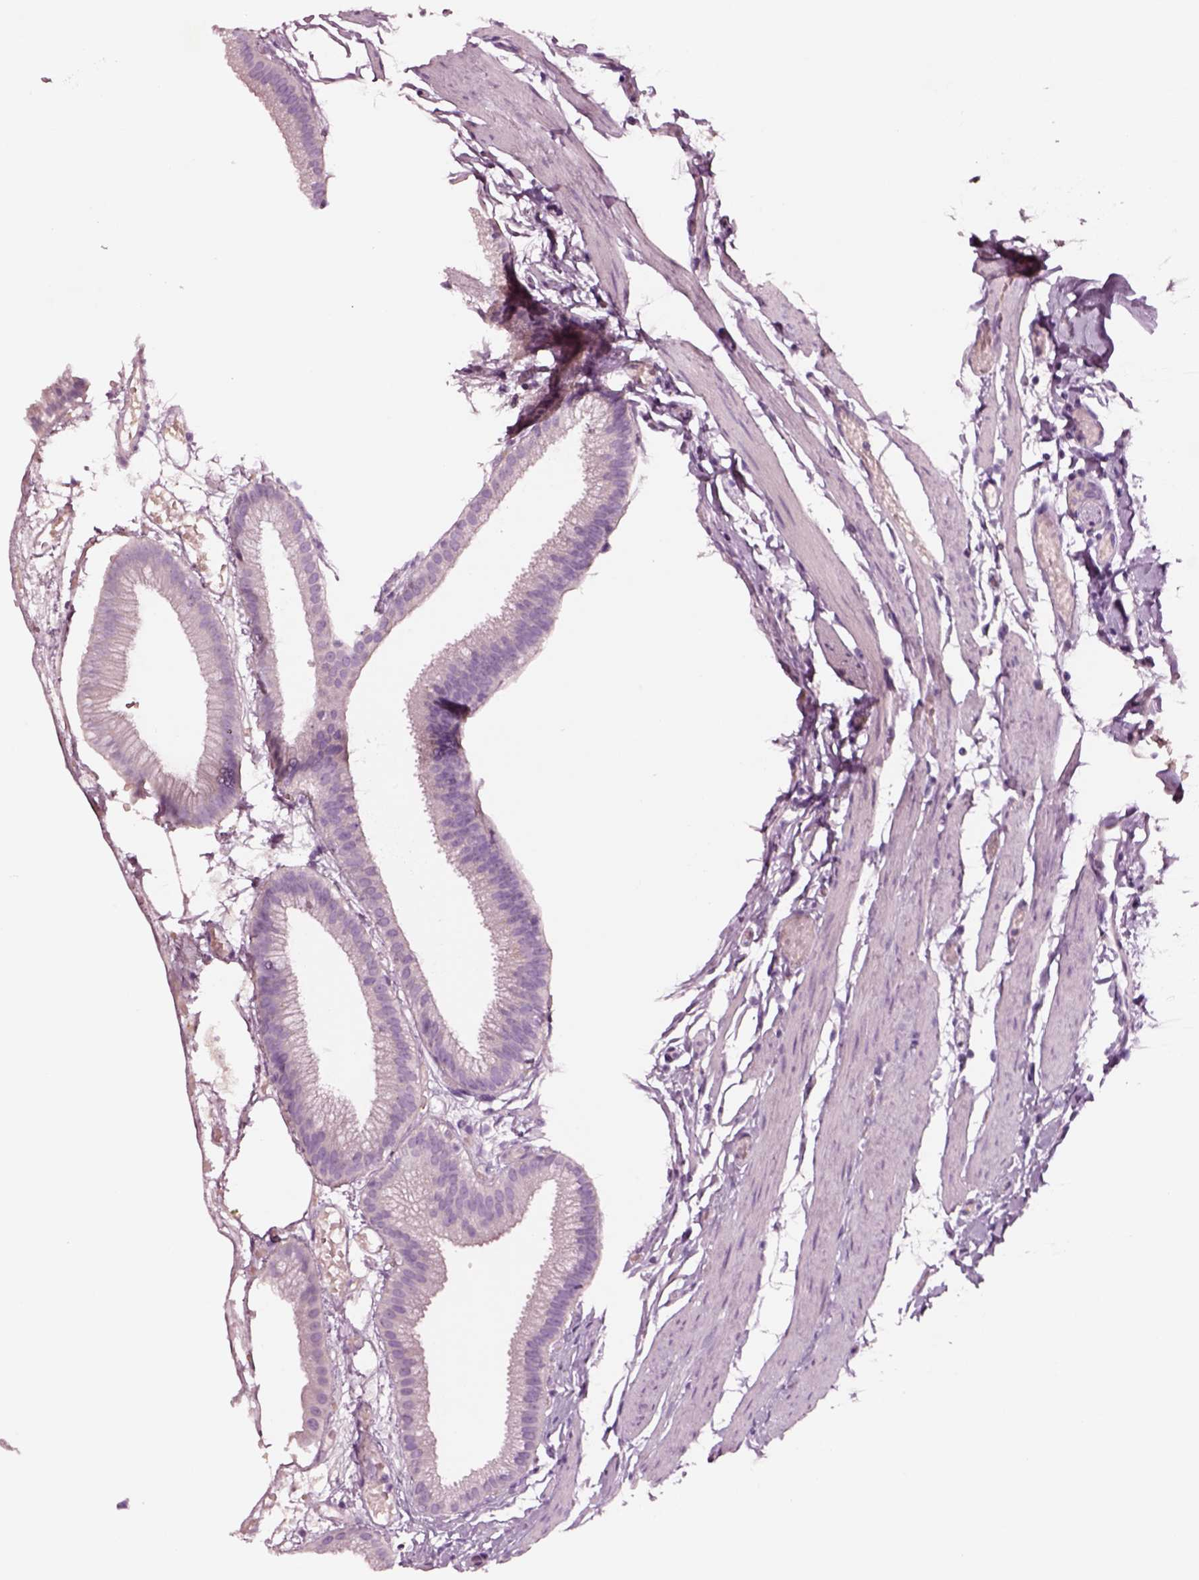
{"staining": {"intensity": "negative", "quantity": "none", "location": "none"}, "tissue": "gallbladder", "cell_type": "Glandular cells", "image_type": "normal", "snomed": [{"axis": "morphology", "description": "Normal tissue, NOS"}, {"axis": "topography", "description": "Gallbladder"}], "caption": "Human gallbladder stained for a protein using immunohistochemistry (IHC) shows no expression in glandular cells.", "gene": "NMRK2", "patient": {"sex": "female", "age": 45}}